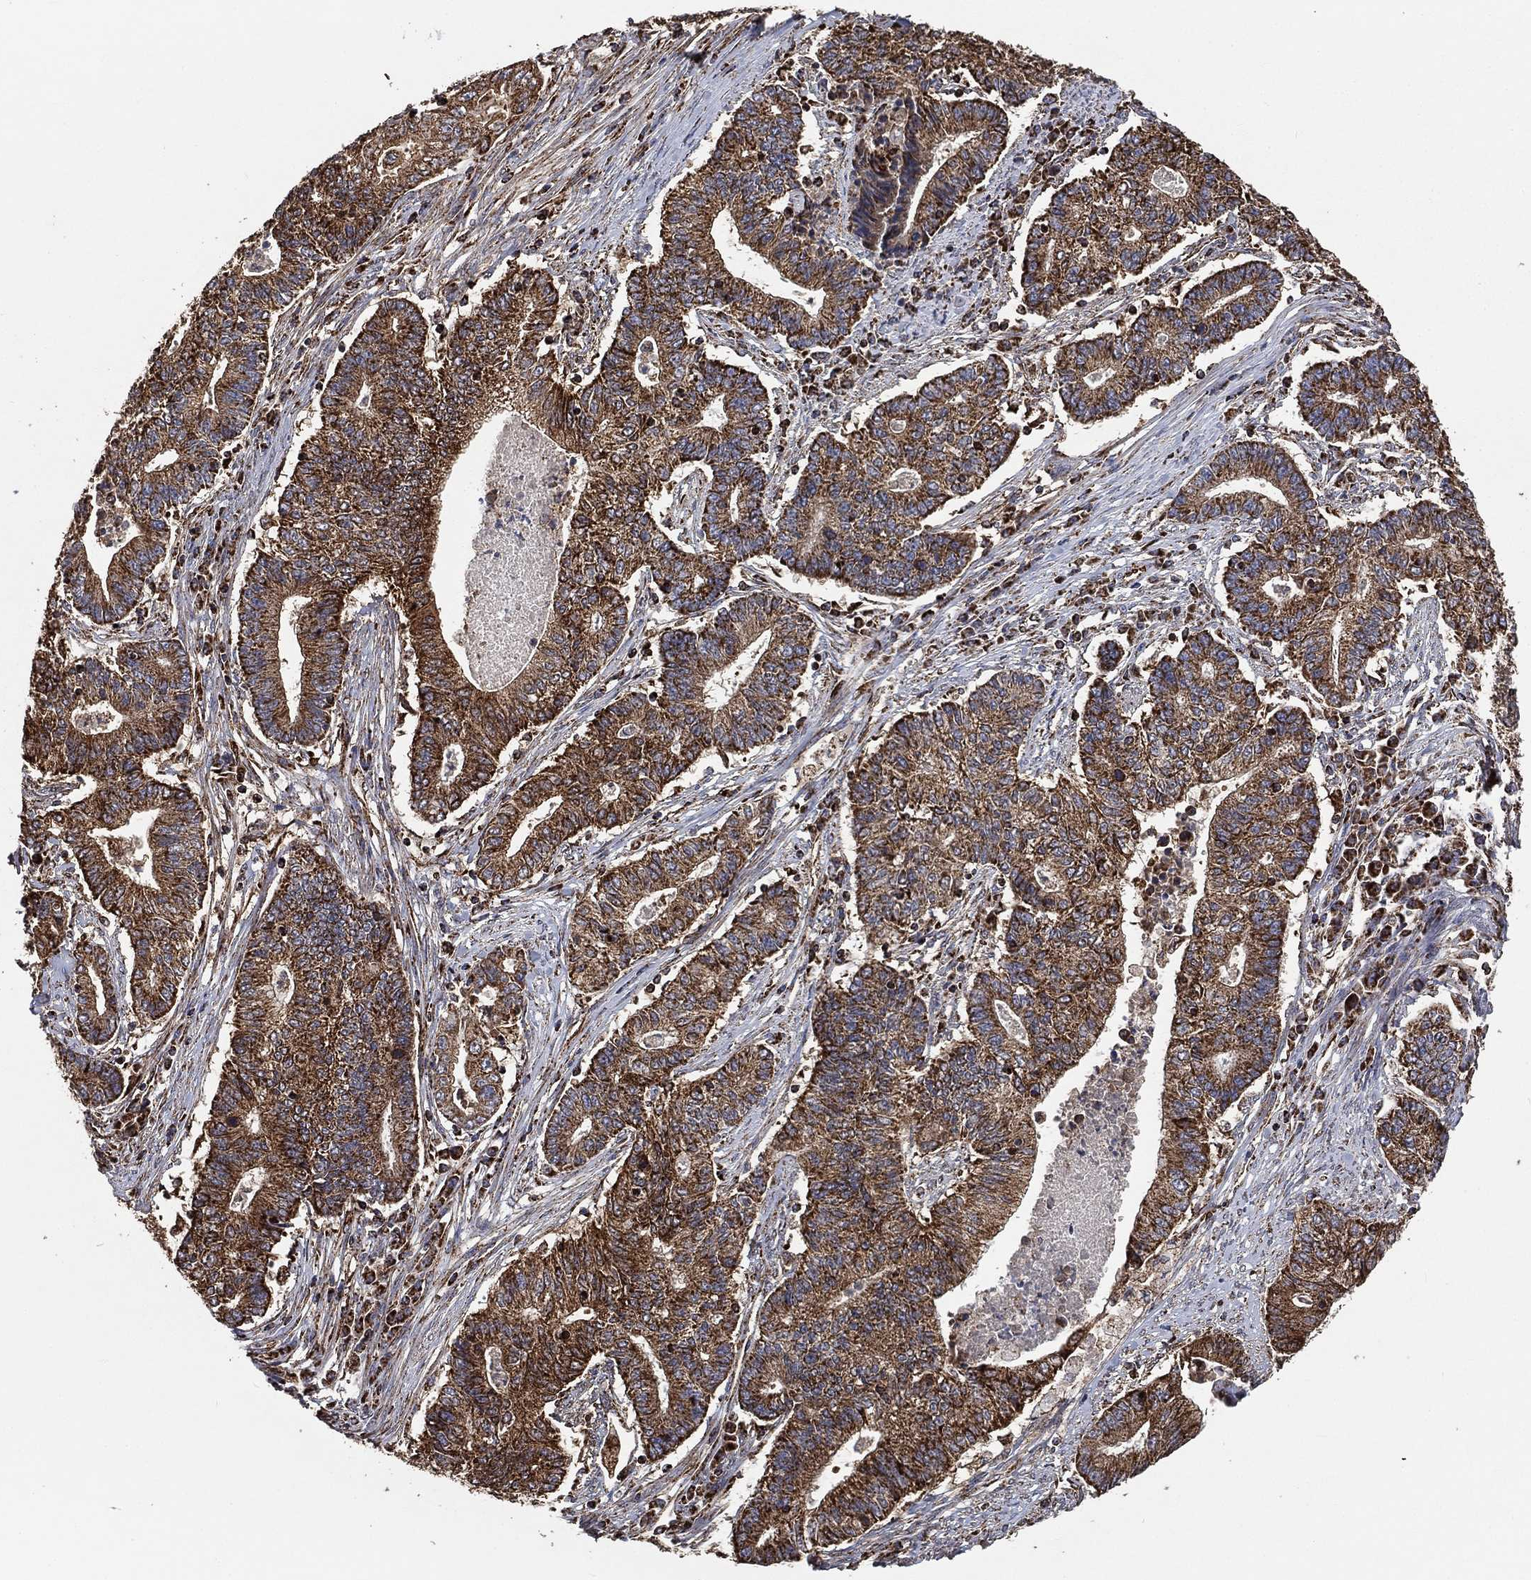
{"staining": {"intensity": "strong", "quantity": ">75%", "location": "cytoplasmic/membranous"}, "tissue": "endometrial cancer", "cell_type": "Tumor cells", "image_type": "cancer", "snomed": [{"axis": "morphology", "description": "Adenocarcinoma, NOS"}, {"axis": "topography", "description": "Uterus"}, {"axis": "topography", "description": "Endometrium"}], "caption": "Brown immunohistochemical staining in endometrial cancer shows strong cytoplasmic/membranous staining in approximately >75% of tumor cells. (Stains: DAB (3,3'-diaminobenzidine) in brown, nuclei in blue, Microscopy: brightfield microscopy at high magnification).", "gene": "SLC38A7", "patient": {"sex": "female", "age": 54}}